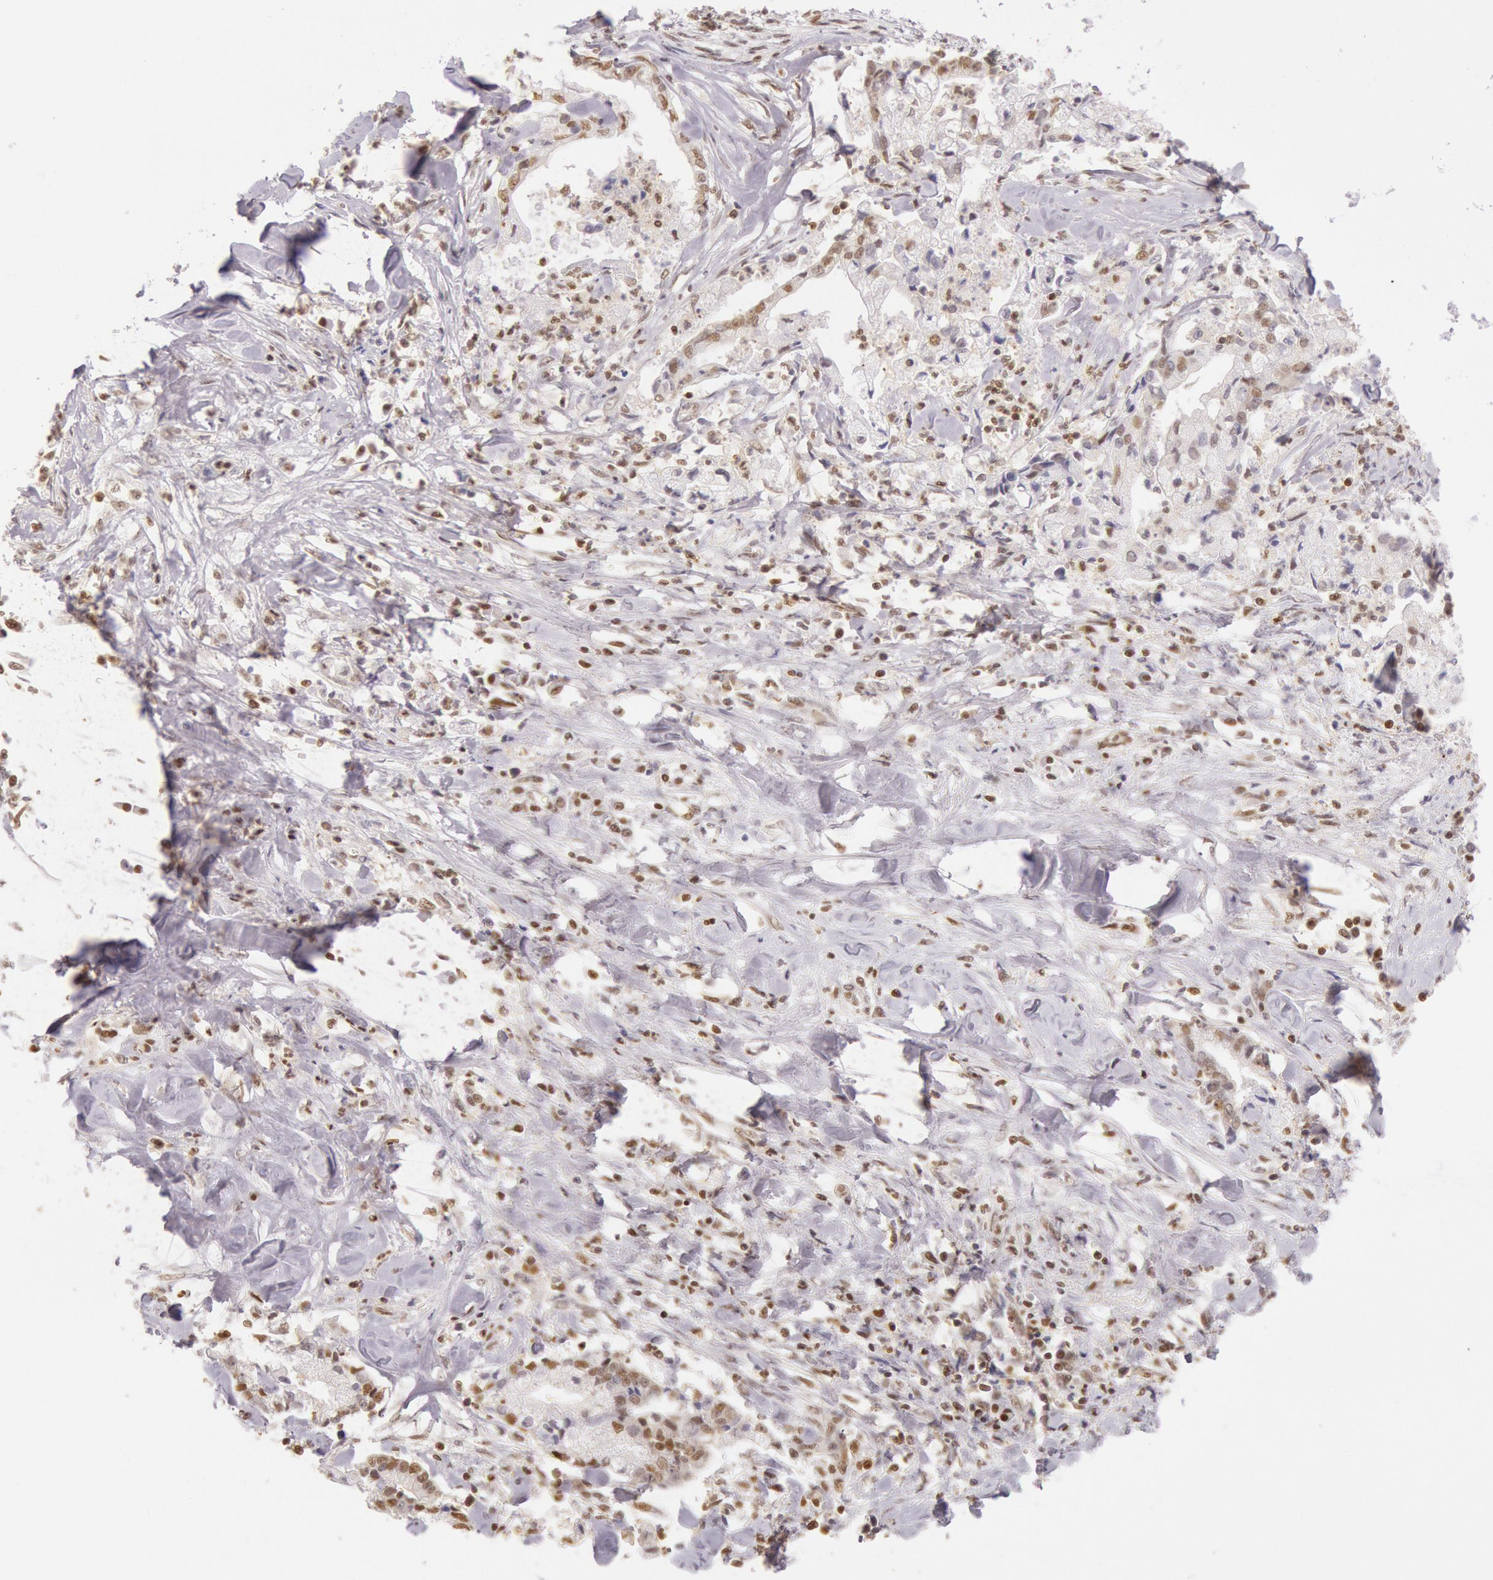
{"staining": {"intensity": "moderate", "quantity": "25%-75%", "location": "nuclear"}, "tissue": "liver cancer", "cell_type": "Tumor cells", "image_type": "cancer", "snomed": [{"axis": "morphology", "description": "Cholangiocarcinoma"}, {"axis": "topography", "description": "Liver"}], "caption": "High-power microscopy captured an IHC photomicrograph of liver cancer (cholangiocarcinoma), revealing moderate nuclear positivity in about 25%-75% of tumor cells.", "gene": "ESS2", "patient": {"sex": "male", "age": 57}}